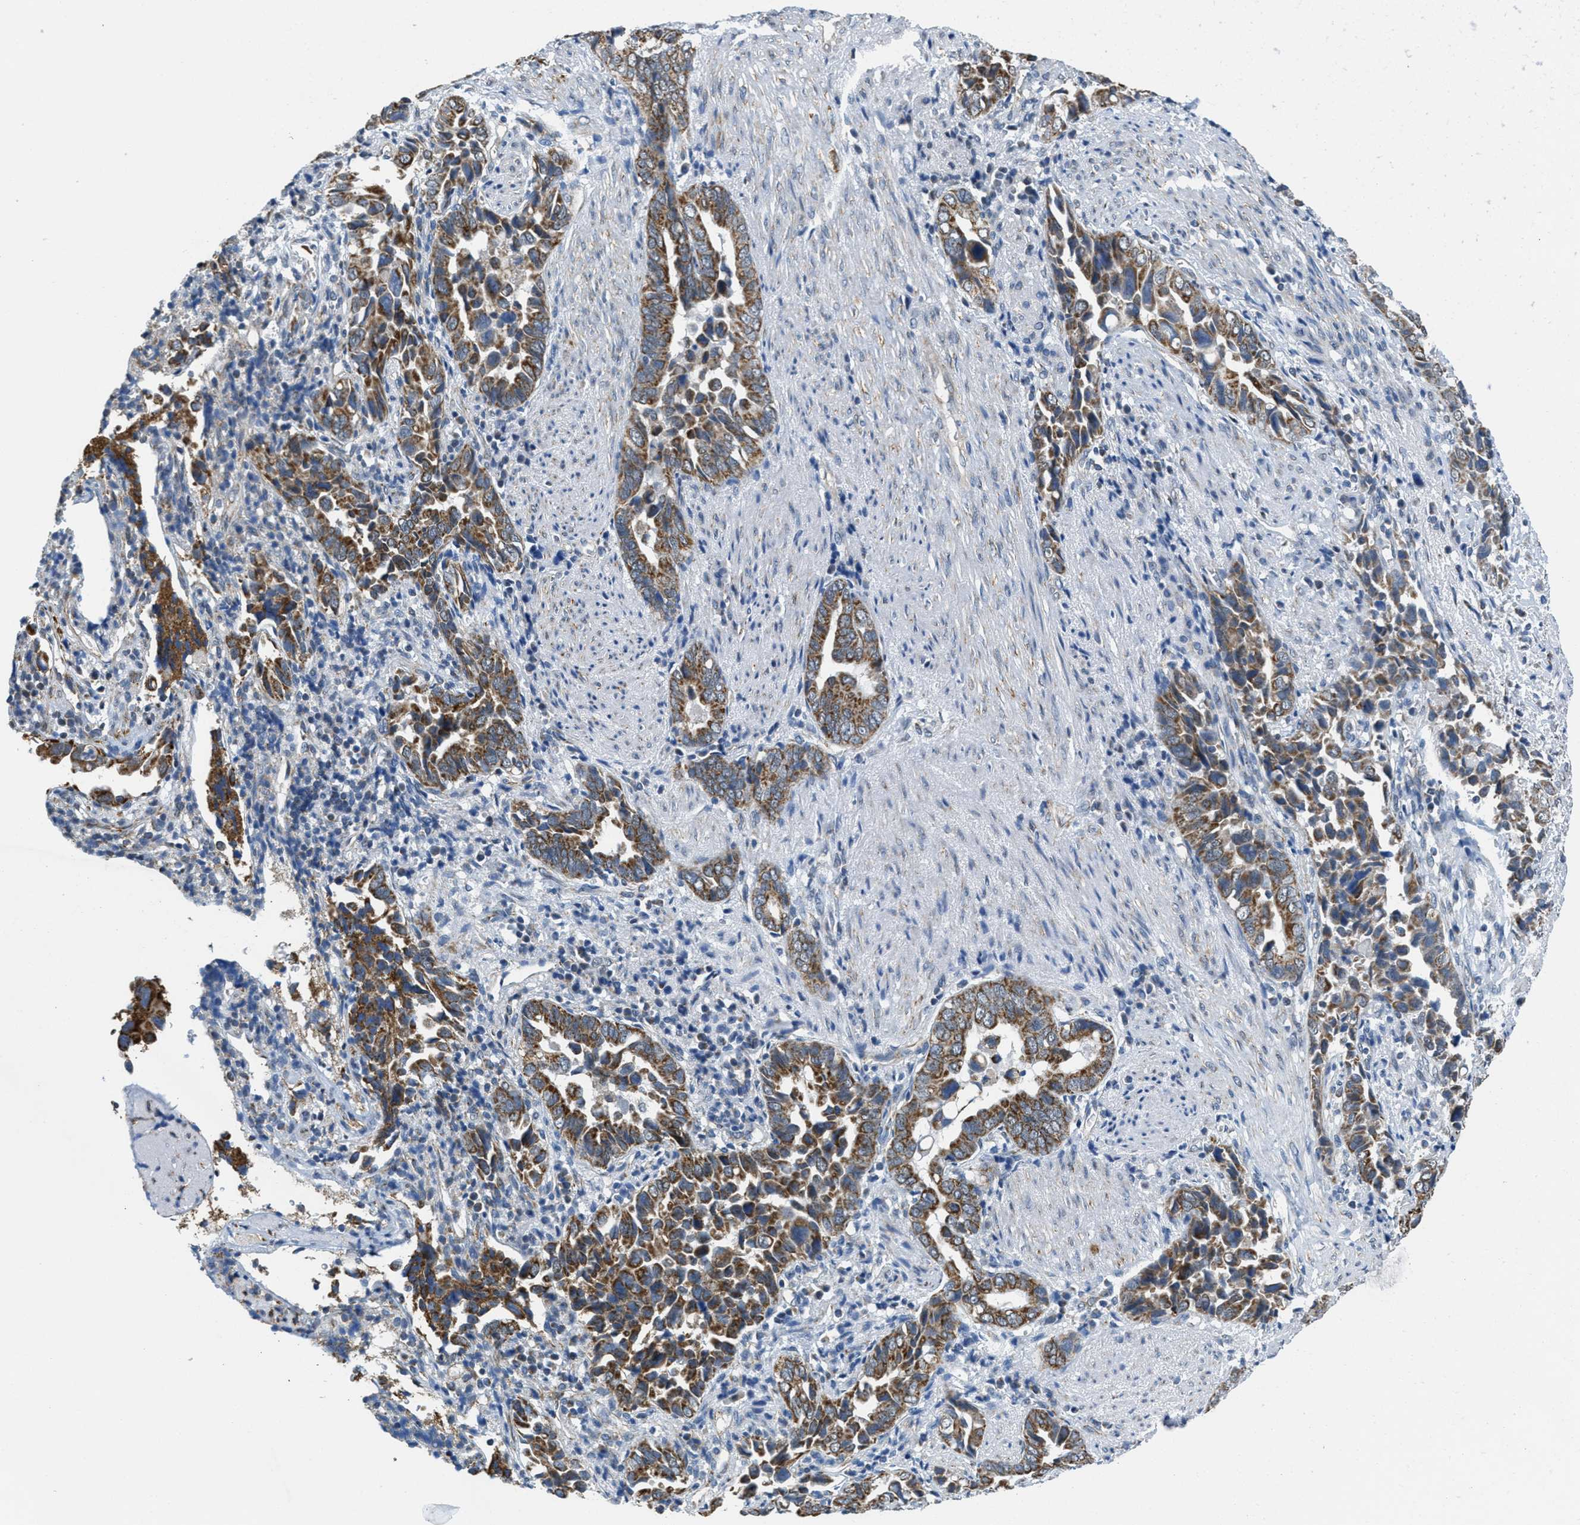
{"staining": {"intensity": "moderate", "quantity": ">75%", "location": "cytoplasmic/membranous"}, "tissue": "liver cancer", "cell_type": "Tumor cells", "image_type": "cancer", "snomed": [{"axis": "morphology", "description": "Cholangiocarcinoma"}, {"axis": "topography", "description": "Liver"}], "caption": "IHC image of liver cholangiocarcinoma stained for a protein (brown), which shows medium levels of moderate cytoplasmic/membranous expression in approximately >75% of tumor cells.", "gene": "TOMM70", "patient": {"sex": "female", "age": 79}}